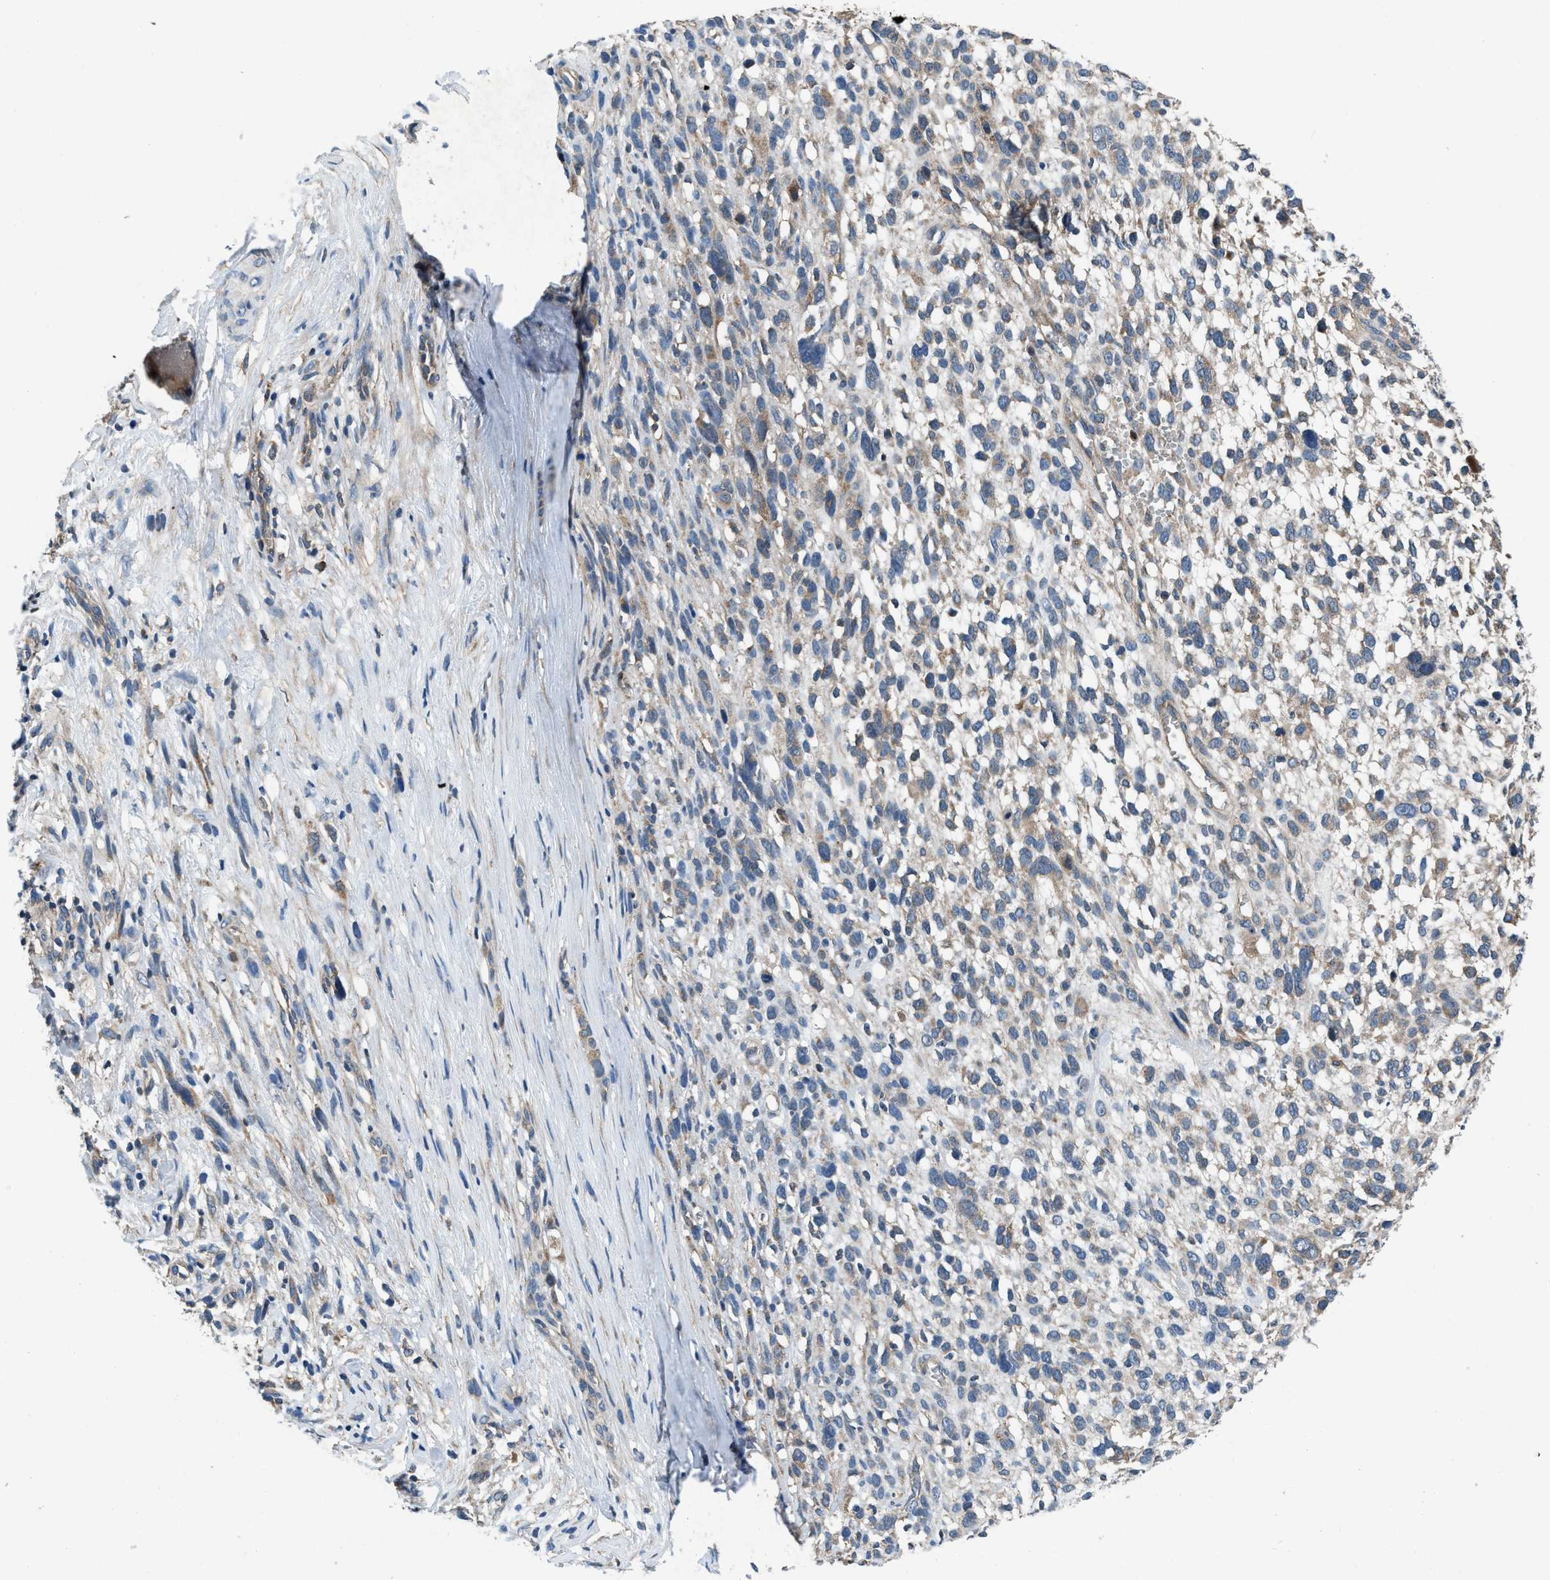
{"staining": {"intensity": "weak", "quantity": "25%-75%", "location": "cytoplasmic/membranous"}, "tissue": "melanoma", "cell_type": "Tumor cells", "image_type": "cancer", "snomed": [{"axis": "morphology", "description": "Malignant melanoma, NOS"}, {"axis": "topography", "description": "Skin"}], "caption": "Brown immunohistochemical staining in malignant melanoma exhibits weak cytoplasmic/membranous expression in approximately 25%-75% of tumor cells.", "gene": "USP25", "patient": {"sex": "female", "age": 55}}